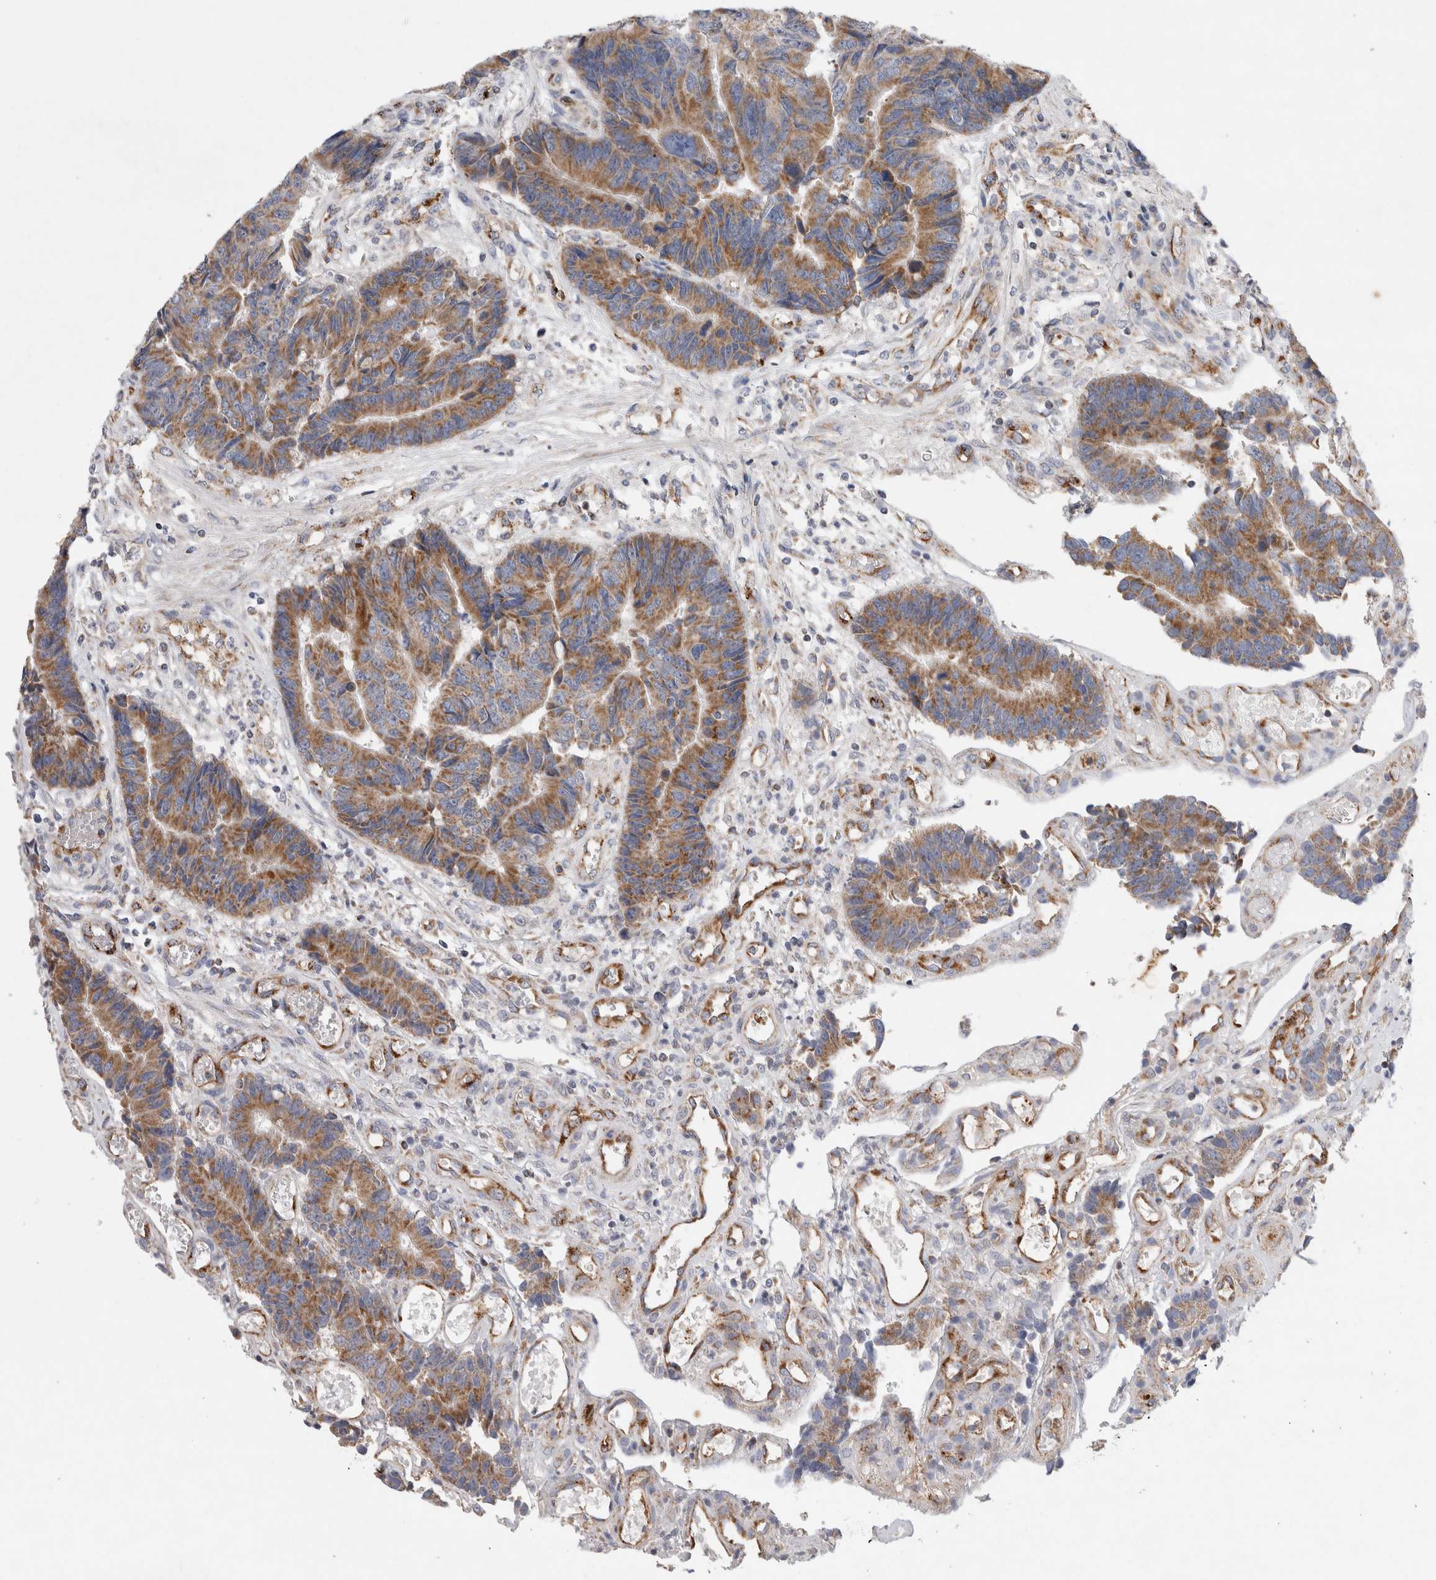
{"staining": {"intensity": "moderate", "quantity": ">75%", "location": "cytoplasmic/membranous"}, "tissue": "colorectal cancer", "cell_type": "Tumor cells", "image_type": "cancer", "snomed": [{"axis": "morphology", "description": "Adenocarcinoma, NOS"}, {"axis": "topography", "description": "Rectum"}], "caption": "IHC histopathology image of colorectal cancer stained for a protein (brown), which shows medium levels of moderate cytoplasmic/membranous expression in about >75% of tumor cells.", "gene": "IARS2", "patient": {"sex": "male", "age": 84}}